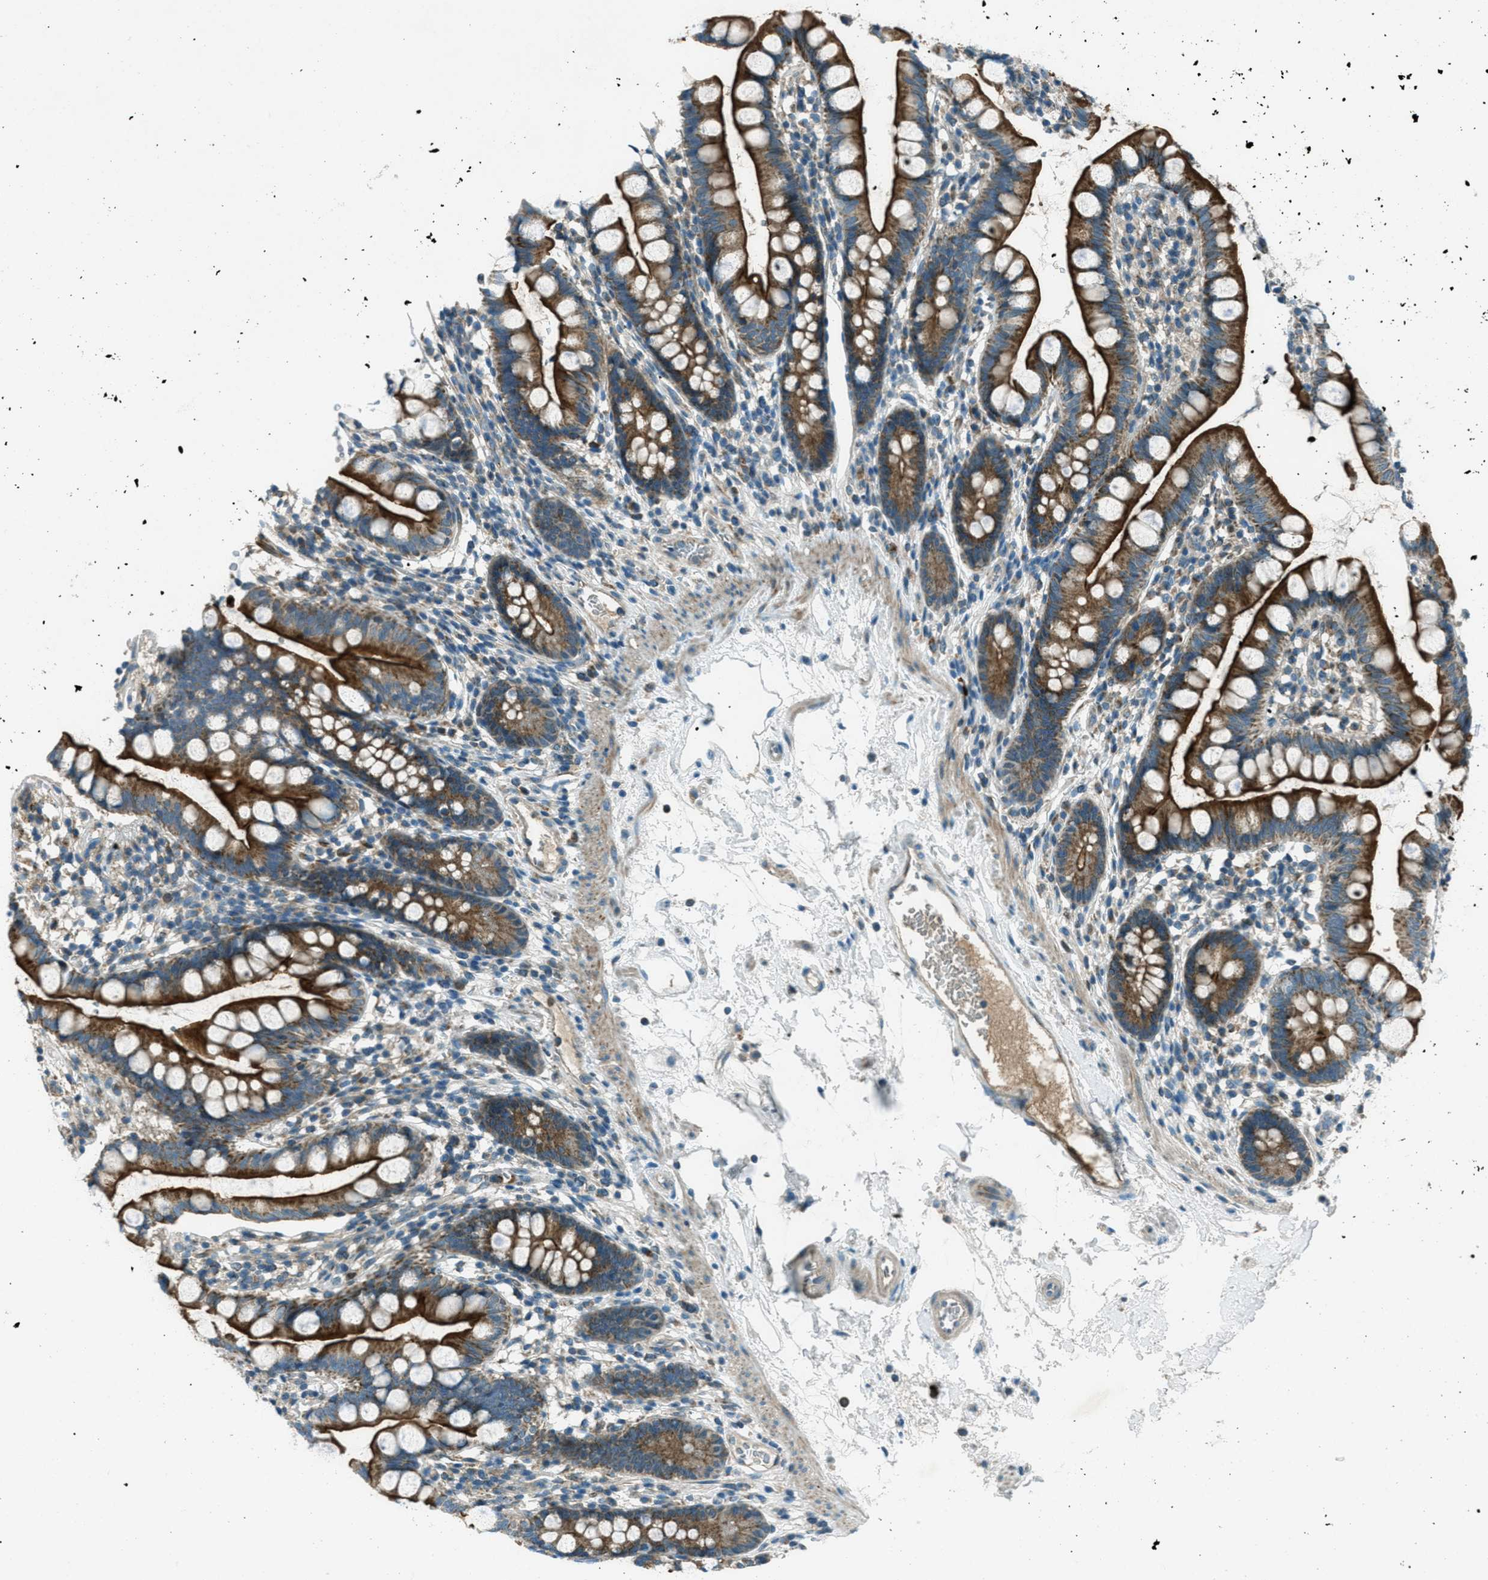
{"staining": {"intensity": "strong", "quantity": ">75%", "location": "cytoplasmic/membranous"}, "tissue": "small intestine", "cell_type": "Glandular cells", "image_type": "normal", "snomed": [{"axis": "morphology", "description": "Normal tissue, NOS"}, {"axis": "topography", "description": "Small intestine"}], "caption": "Strong cytoplasmic/membranous protein positivity is appreciated in about >75% of glandular cells in small intestine. The staining is performed using DAB (3,3'-diaminobenzidine) brown chromogen to label protein expression. The nuclei are counter-stained blue using hematoxylin.", "gene": "FAR1", "patient": {"sex": "female", "age": 84}}